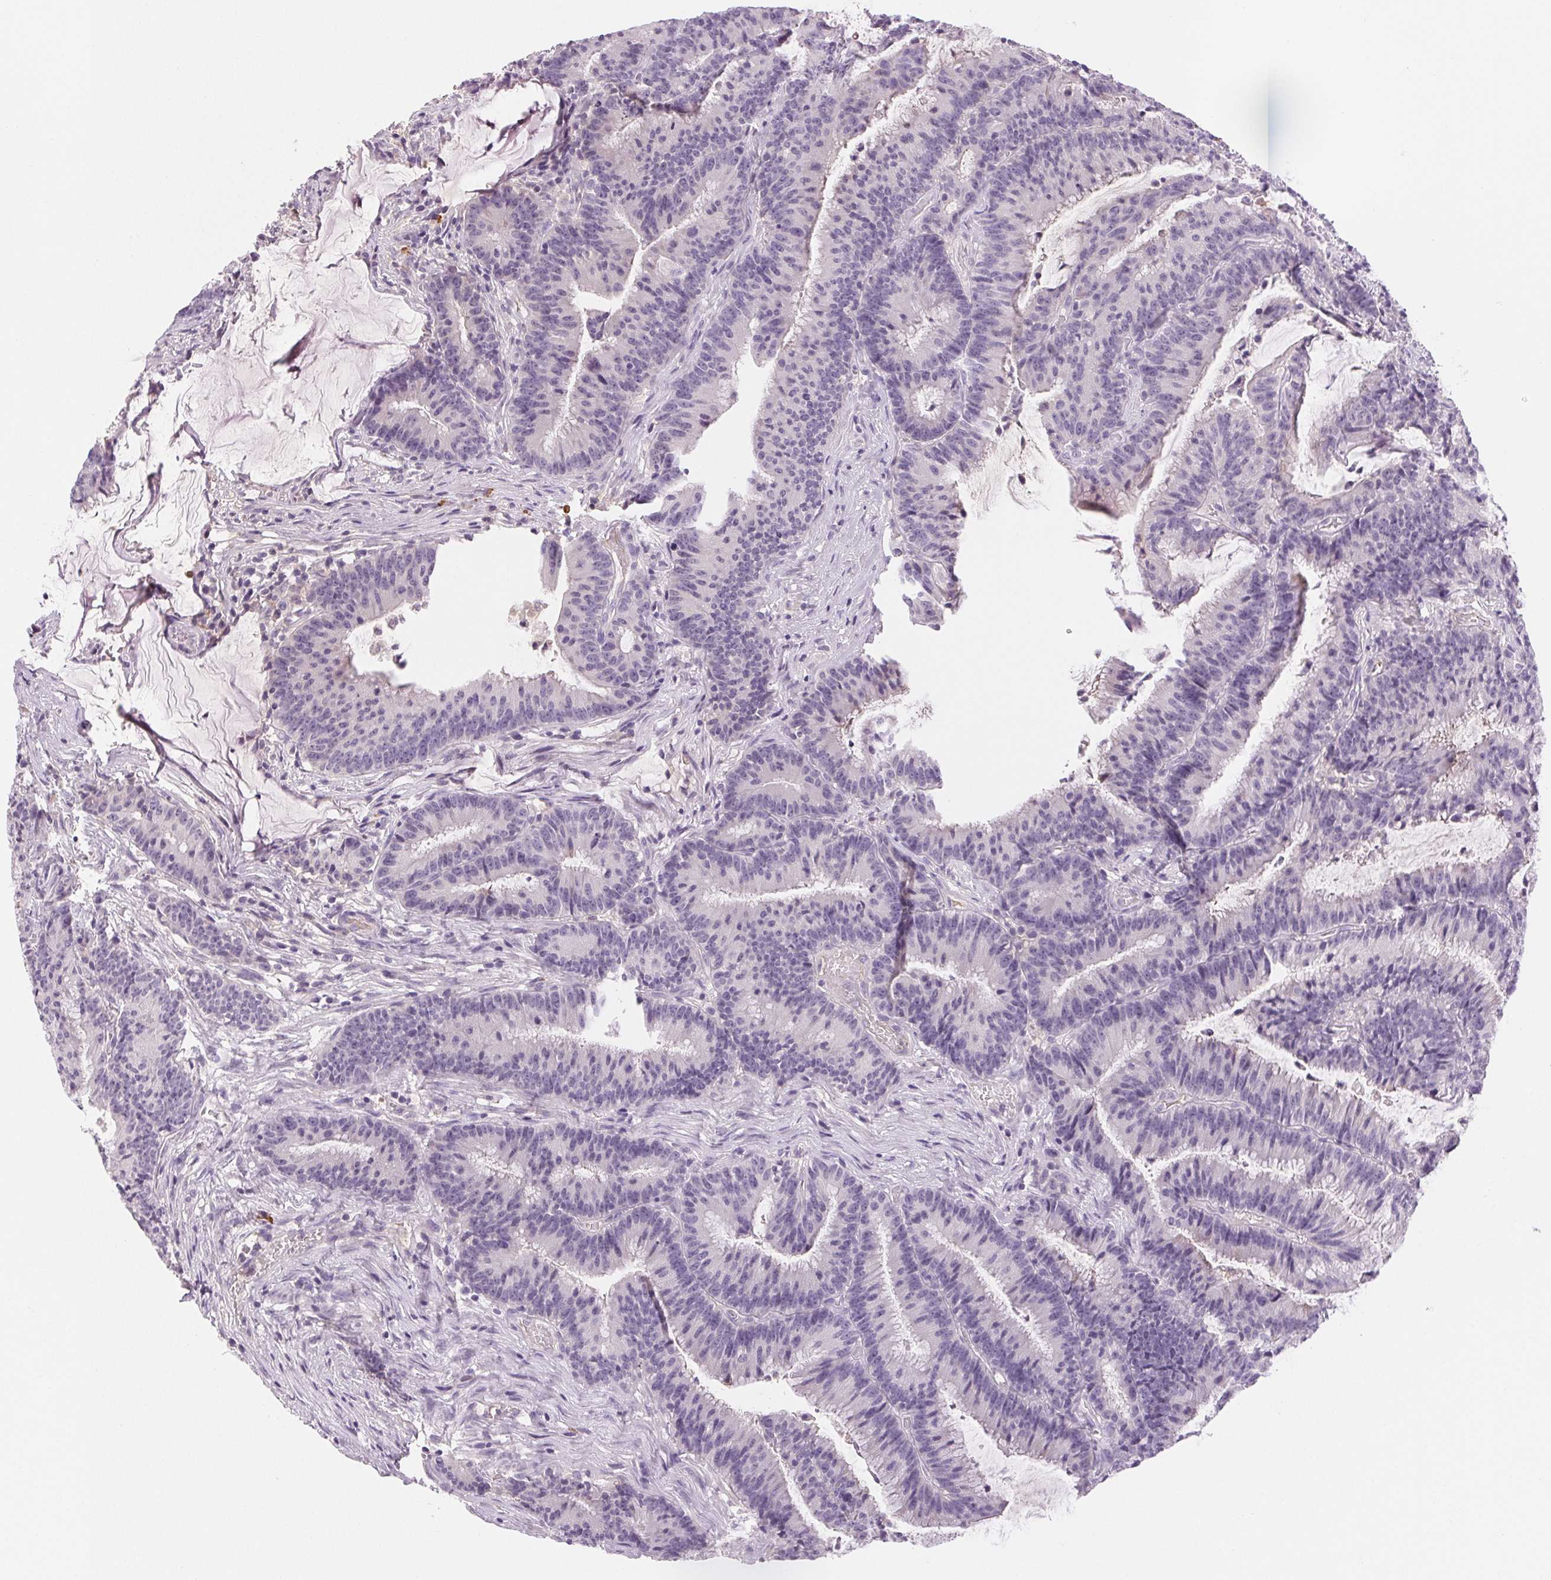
{"staining": {"intensity": "negative", "quantity": "none", "location": "none"}, "tissue": "colorectal cancer", "cell_type": "Tumor cells", "image_type": "cancer", "snomed": [{"axis": "morphology", "description": "Adenocarcinoma, NOS"}, {"axis": "topography", "description": "Colon"}], "caption": "IHC histopathology image of colorectal adenocarcinoma stained for a protein (brown), which reveals no positivity in tumor cells.", "gene": "IFIT1B", "patient": {"sex": "female", "age": 78}}